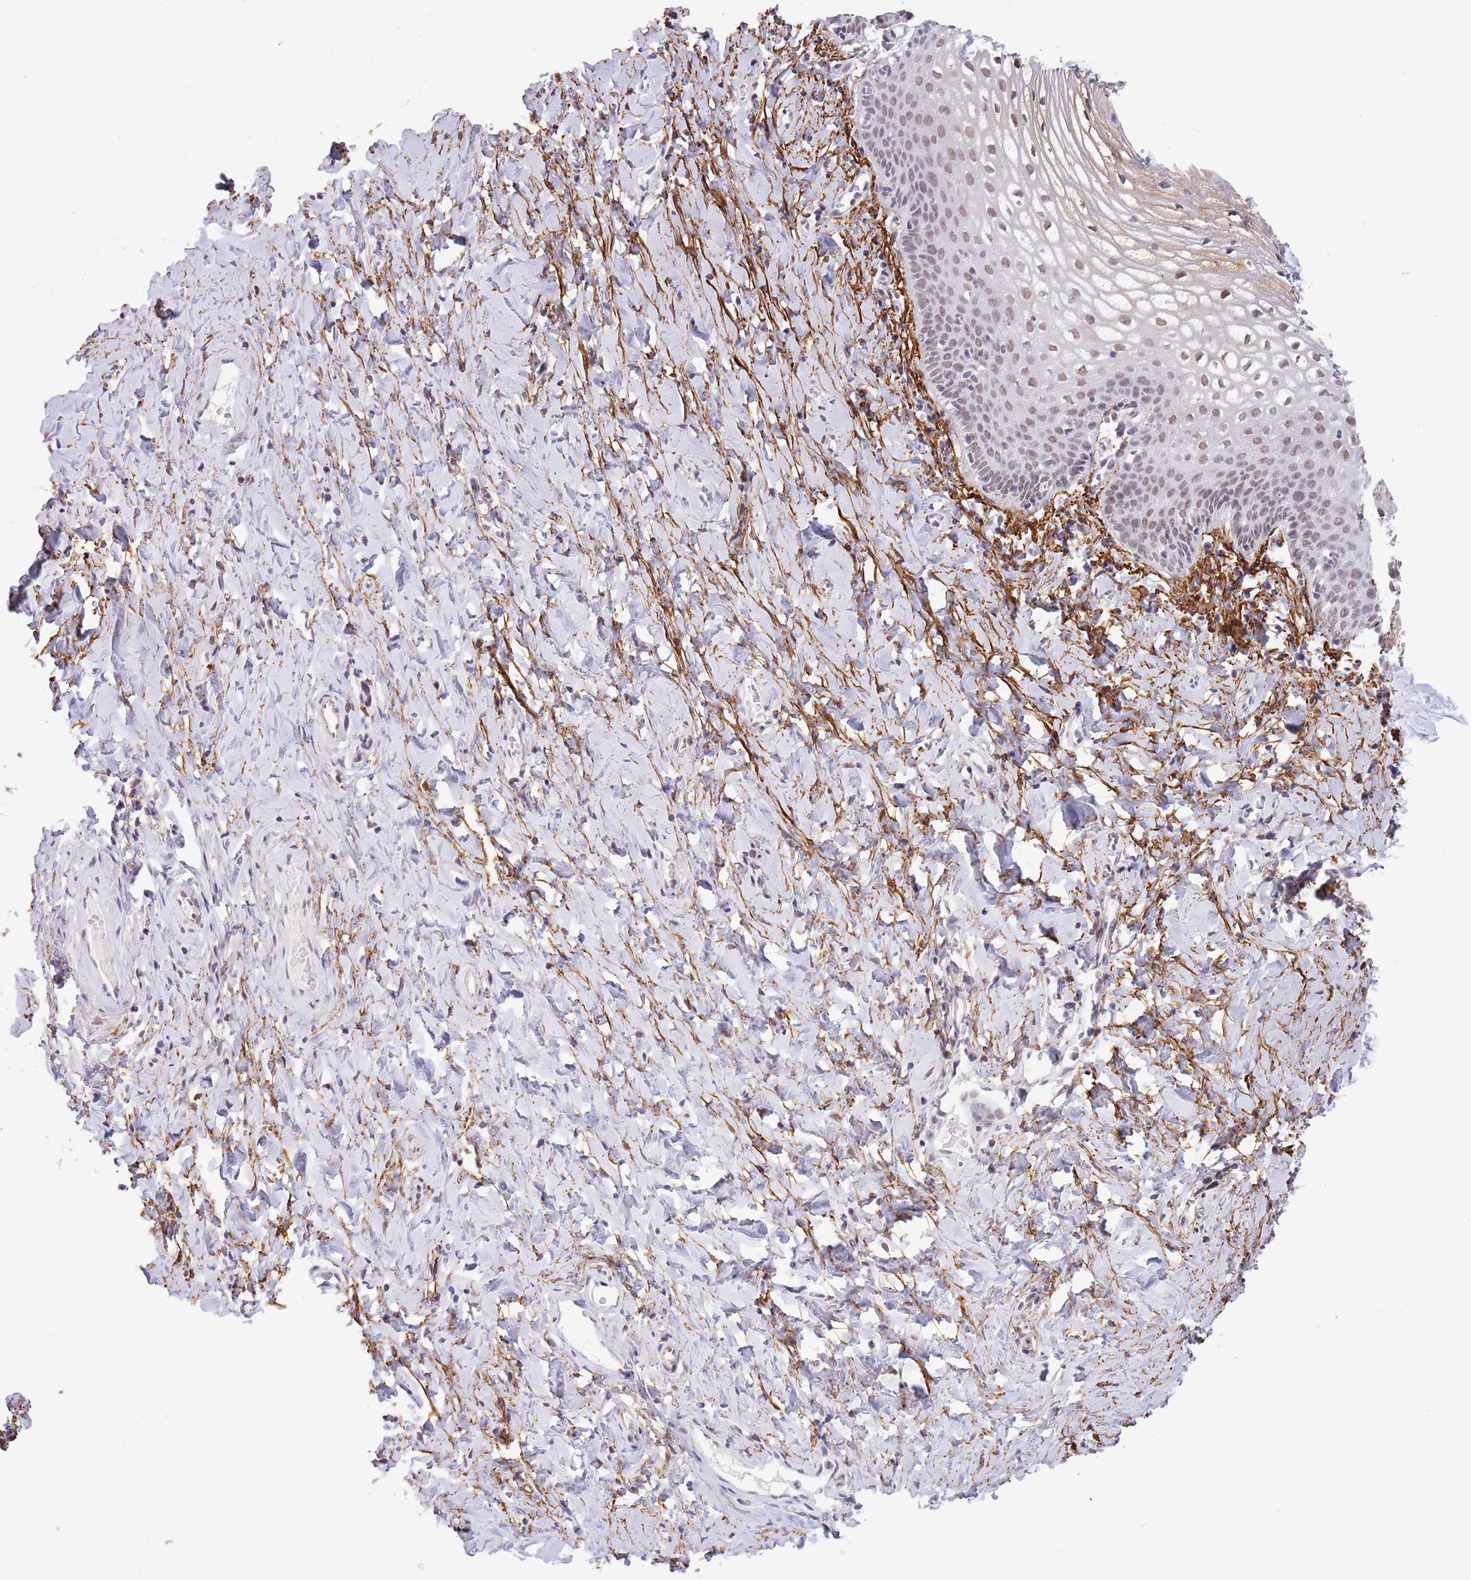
{"staining": {"intensity": "moderate", "quantity": ">75%", "location": "nuclear"}, "tissue": "vagina", "cell_type": "Squamous epithelial cells", "image_type": "normal", "snomed": [{"axis": "morphology", "description": "Normal tissue, NOS"}, {"axis": "topography", "description": "Vagina"}], "caption": "Vagina stained with immunohistochemistry shows moderate nuclear positivity in approximately >75% of squamous epithelial cells.", "gene": "TRIM32", "patient": {"sex": "female", "age": 60}}